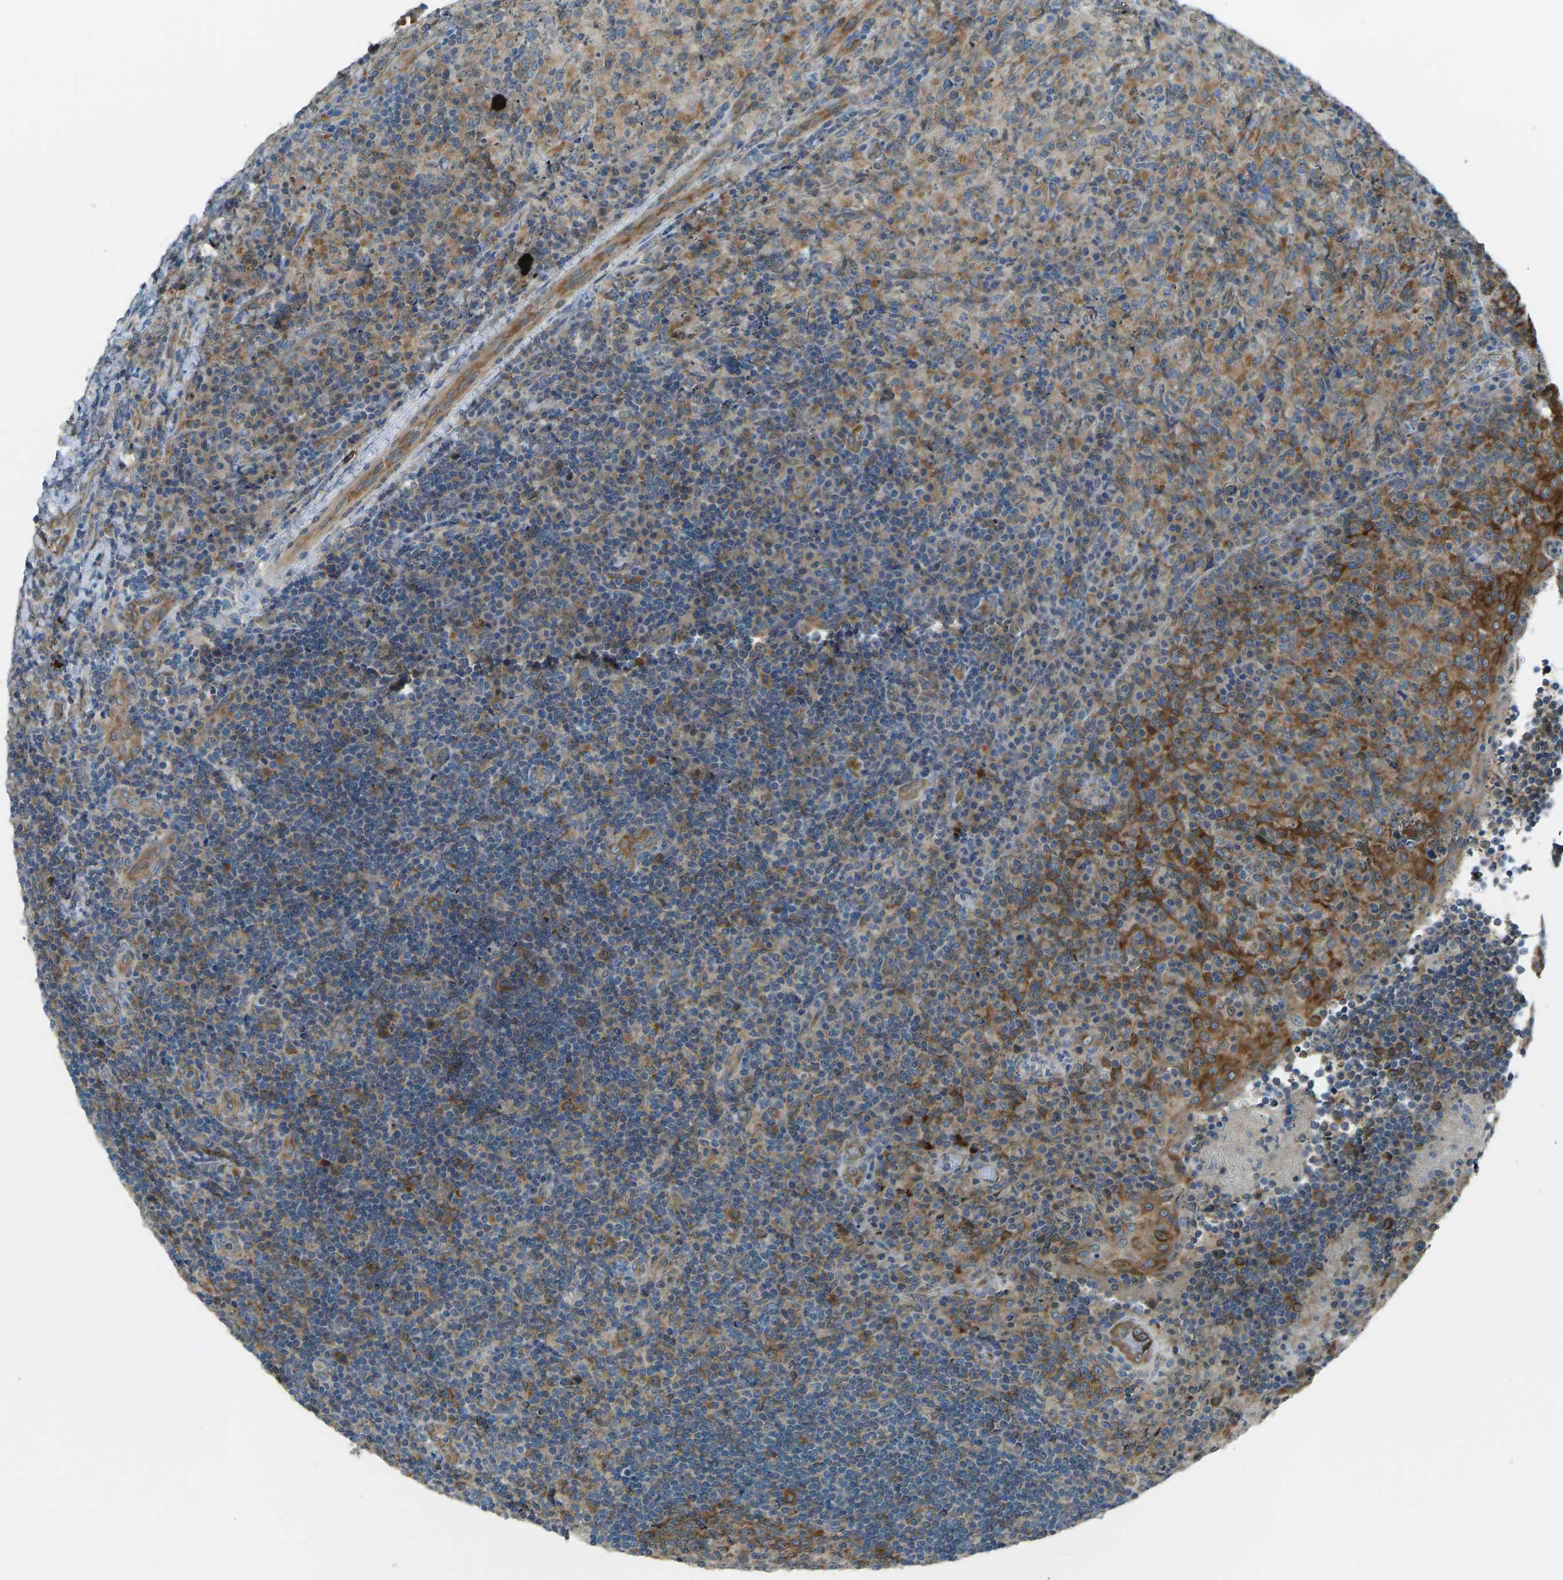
{"staining": {"intensity": "moderate", "quantity": ">75%", "location": "cytoplasmic/membranous"}, "tissue": "lymphoma", "cell_type": "Tumor cells", "image_type": "cancer", "snomed": [{"axis": "morphology", "description": "Malignant lymphoma, non-Hodgkin's type, High grade"}, {"axis": "topography", "description": "Tonsil"}], "caption": "IHC staining of lymphoma, which reveals medium levels of moderate cytoplasmic/membranous expression in approximately >75% of tumor cells indicating moderate cytoplasmic/membranous protein expression. The staining was performed using DAB (brown) for protein detection and nuclei were counterstained in hematoxylin (blue).", "gene": "STAU2", "patient": {"sex": "female", "age": 36}}